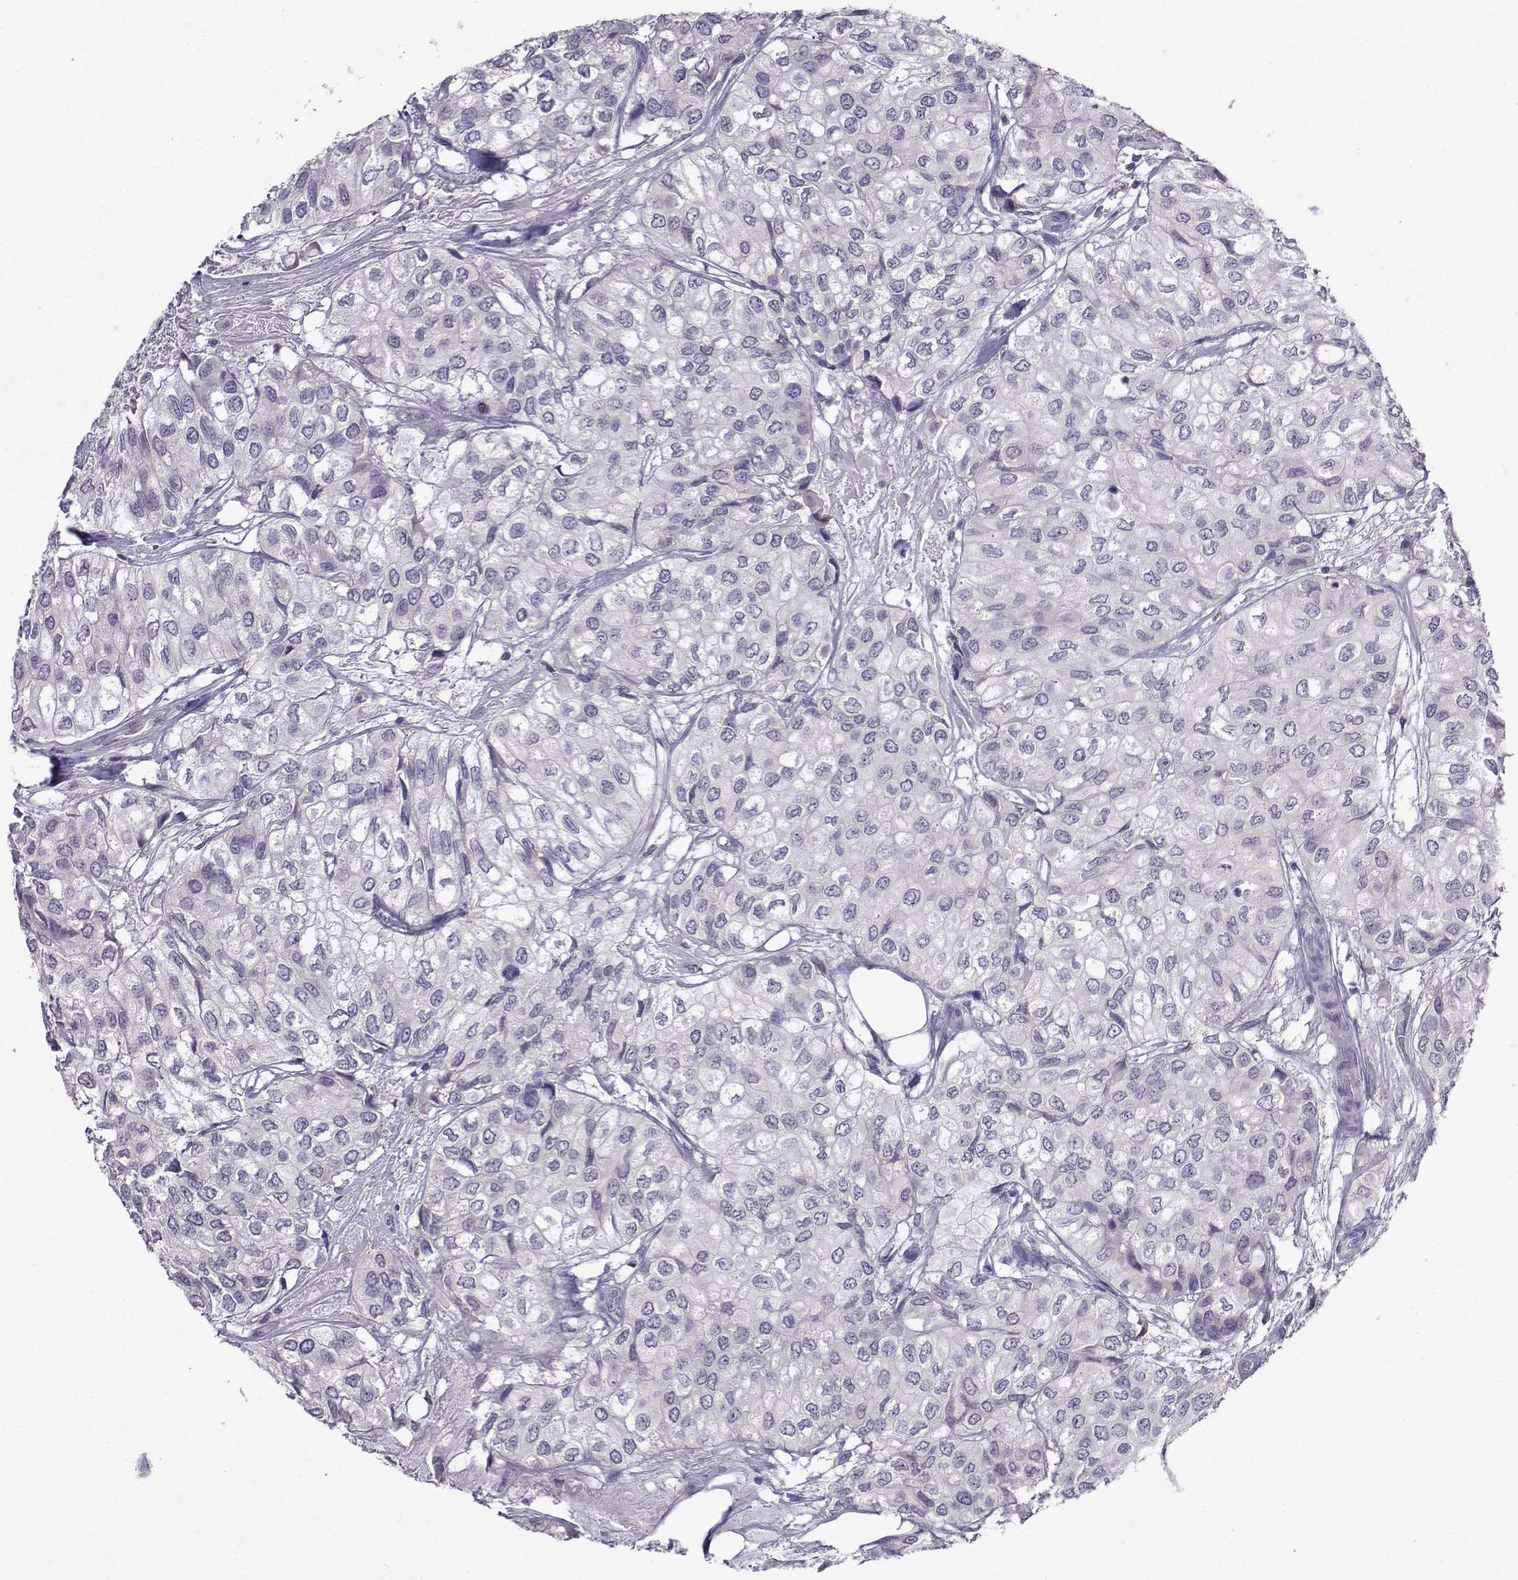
{"staining": {"intensity": "negative", "quantity": "none", "location": "none"}, "tissue": "urothelial cancer", "cell_type": "Tumor cells", "image_type": "cancer", "snomed": [{"axis": "morphology", "description": "Urothelial carcinoma, High grade"}, {"axis": "topography", "description": "Urinary bladder"}], "caption": "A photomicrograph of human urothelial carcinoma (high-grade) is negative for staining in tumor cells. Brightfield microscopy of immunohistochemistry stained with DAB (3,3'-diaminobenzidine) (brown) and hematoxylin (blue), captured at high magnification.", "gene": "FCAMR", "patient": {"sex": "male", "age": 73}}